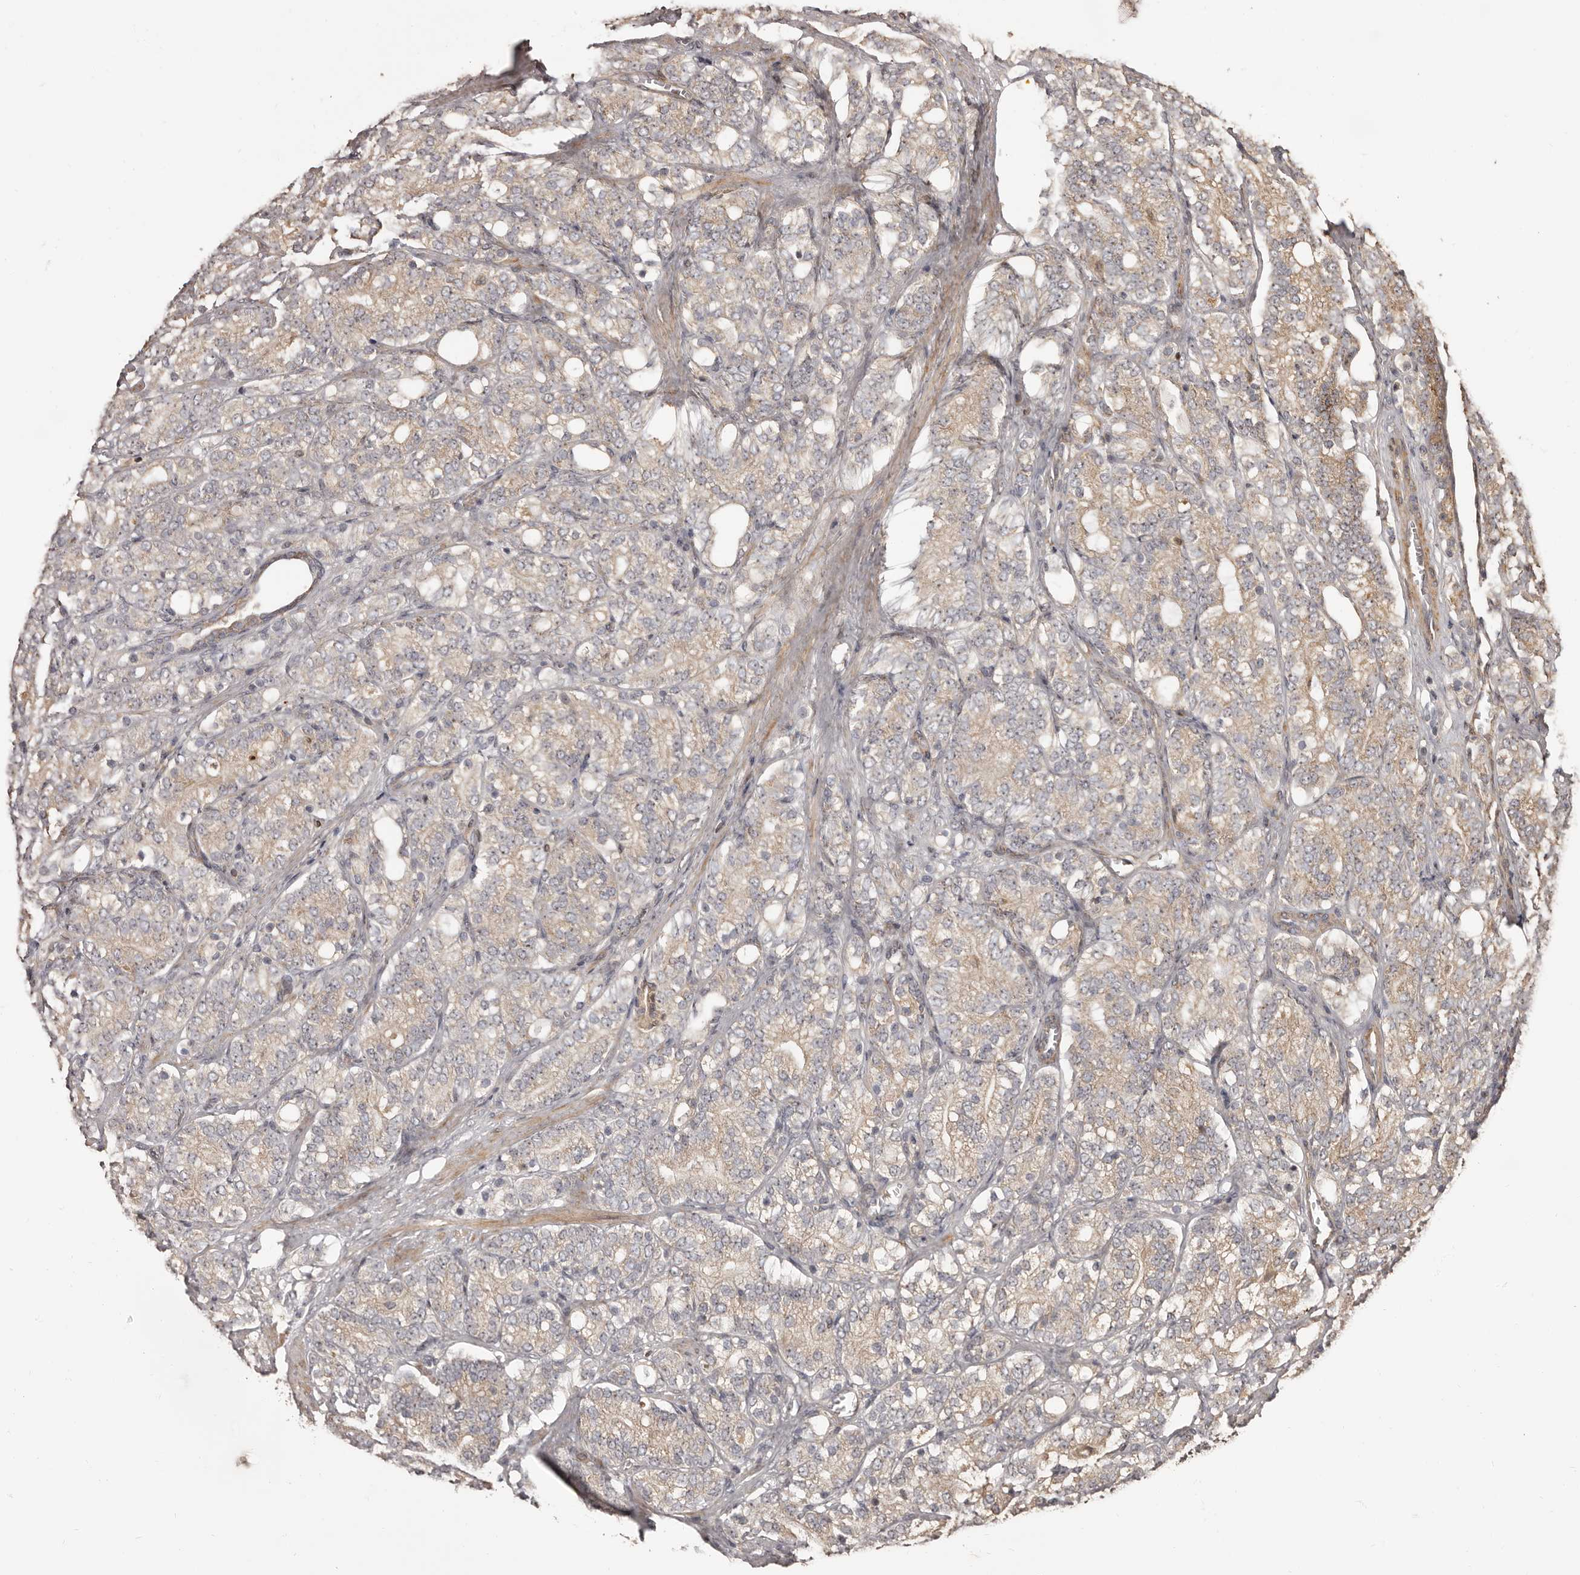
{"staining": {"intensity": "weak", "quantity": "<25%", "location": "cytoplasmic/membranous"}, "tissue": "prostate cancer", "cell_type": "Tumor cells", "image_type": "cancer", "snomed": [{"axis": "morphology", "description": "Adenocarcinoma, High grade"}, {"axis": "topography", "description": "Prostate"}], "caption": "DAB (3,3'-diaminobenzidine) immunohistochemical staining of human adenocarcinoma (high-grade) (prostate) reveals no significant staining in tumor cells.", "gene": "ZCCHC7", "patient": {"sex": "male", "age": 57}}